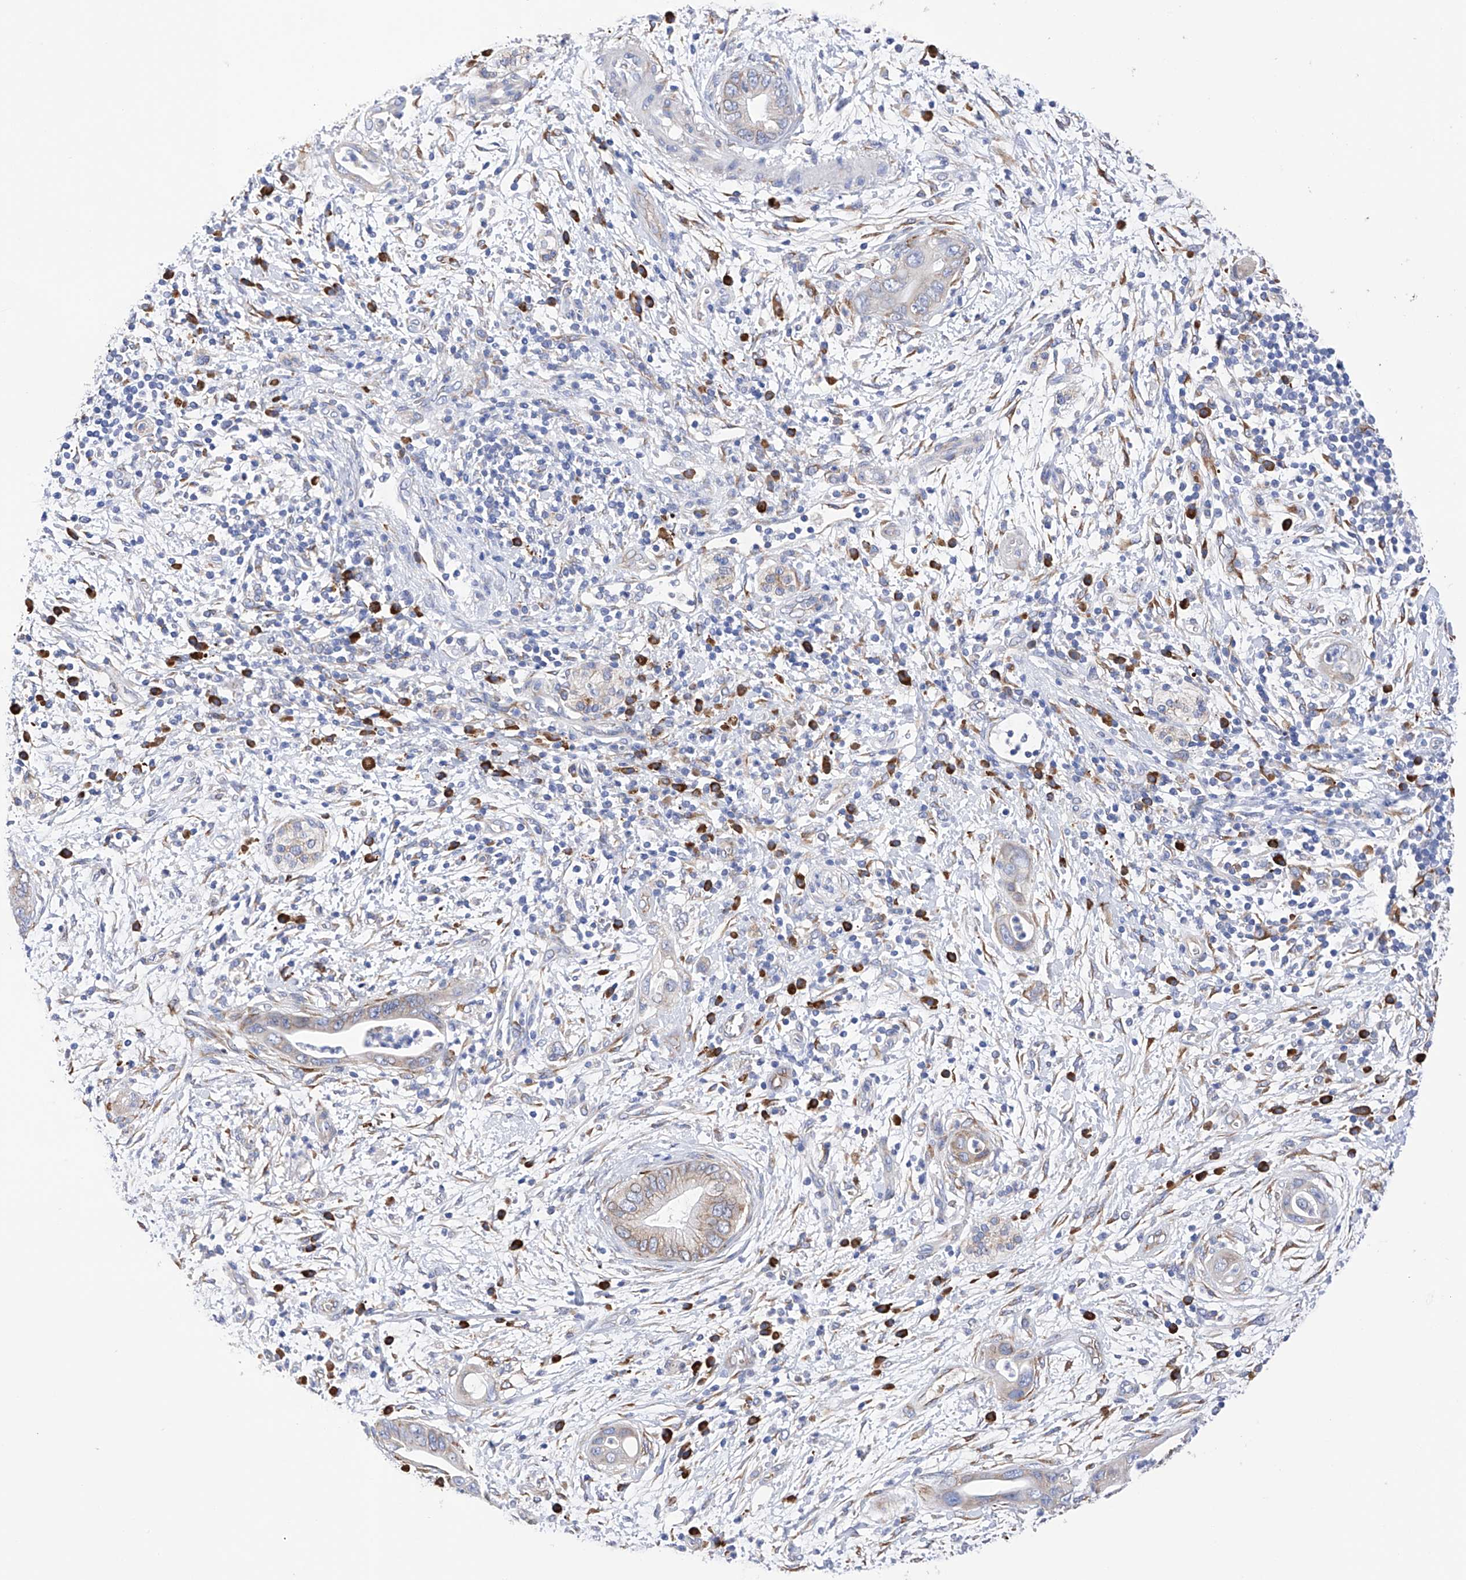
{"staining": {"intensity": "weak", "quantity": "25%-75%", "location": "cytoplasmic/membranous"}, "tissue": "pancreatic cancer", "cell_type": "Tumor cells", "image_type": "cancer", "snomed": [{"axis": "morphology", "description": "Adenocarcinoma, NOS"}, {"axis": "topography", "description": "Pancreas"}], "caption": "Protein analysis of pancreatic cancer (adenocarcinoma) tissue reveals weak cytoplasmic/membranous expression in approximately 25%-75% of tumor cells.", "gene": "PDIA5", "patient": {"sex": "male", "age": 75}}